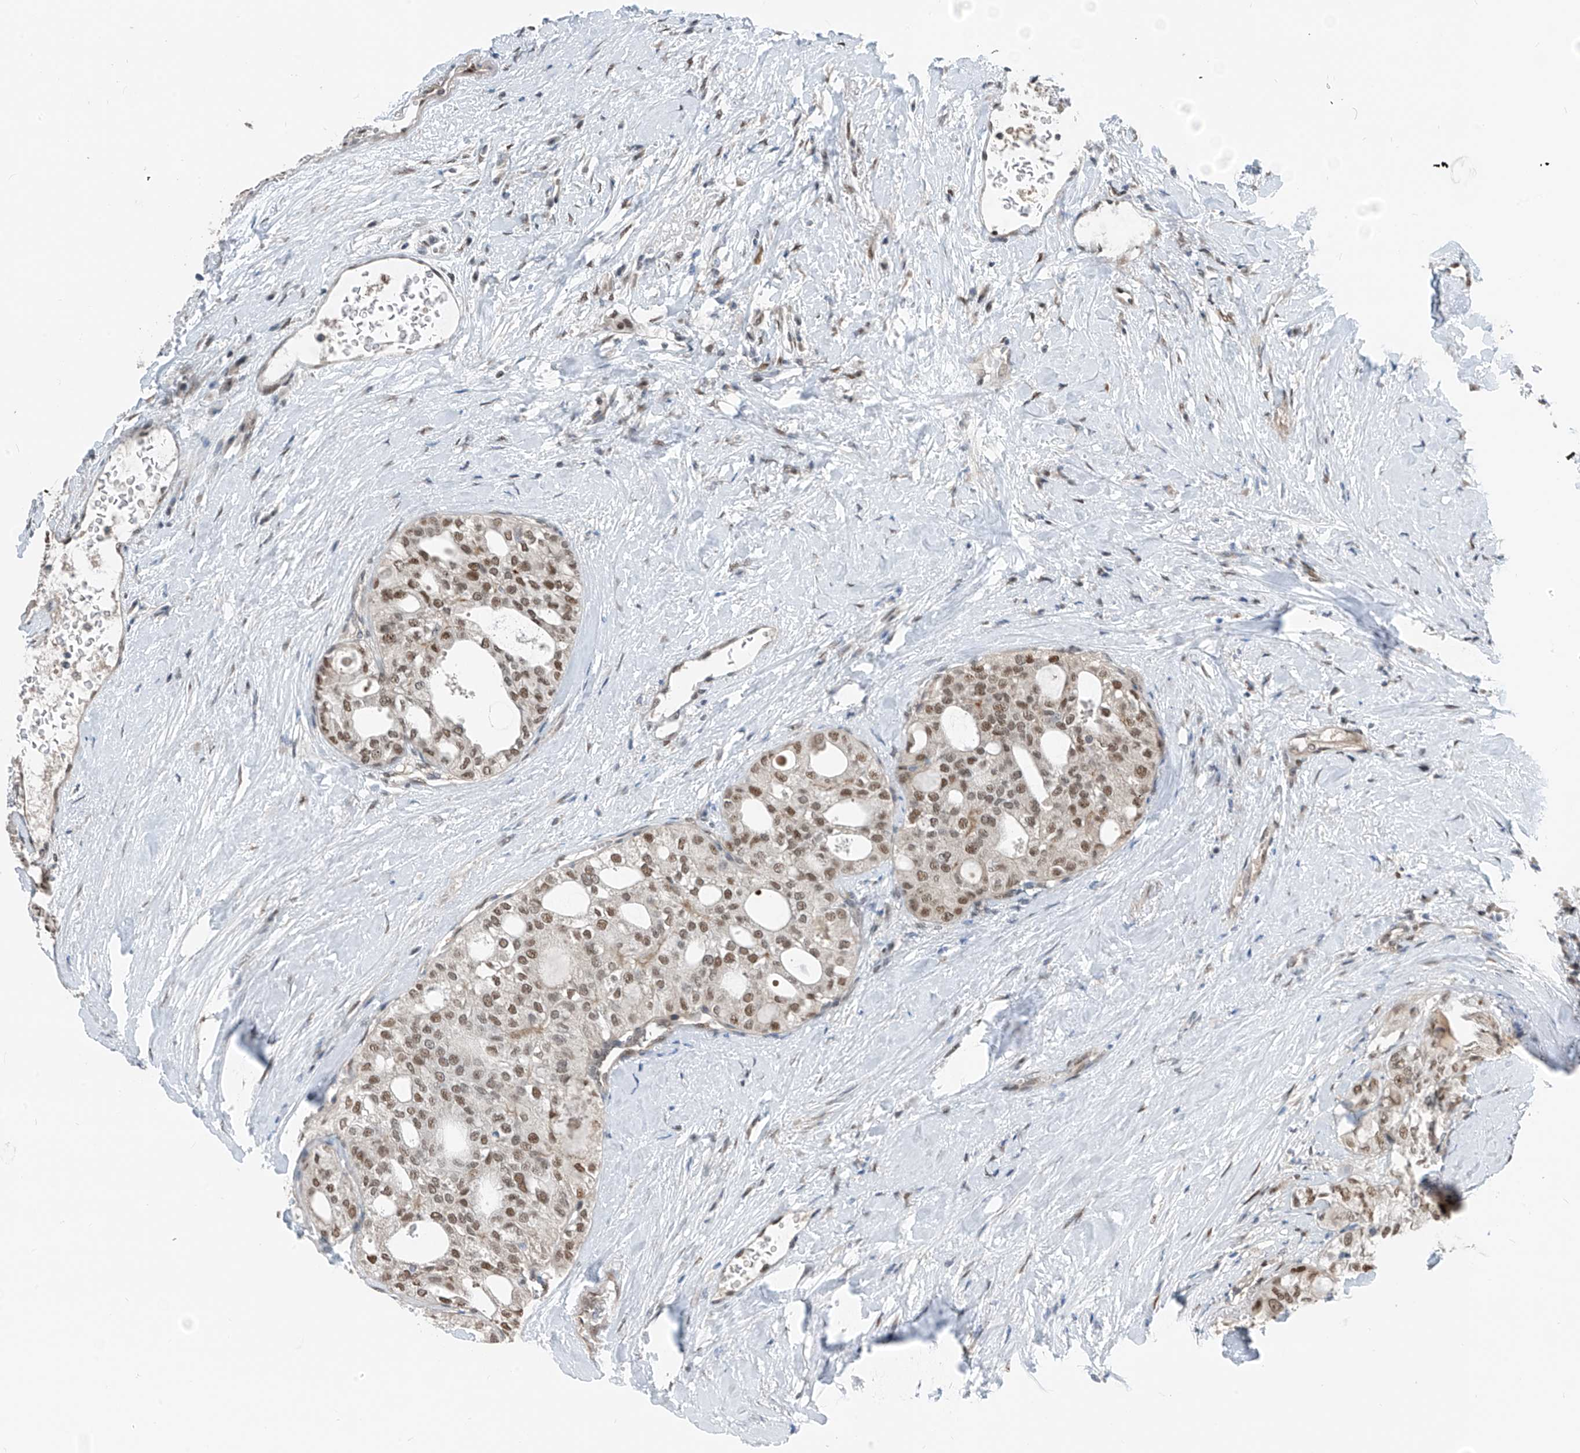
{"staining": {"intensity": "moderate", "quantity": "25%-75%", "location": "nuclear"}, "tissue": "thyroid cancer", "cell_type": "Tumor cells", "image_type": "cancer", "snomed": [{"axis": "morphology", "description": "Follicular adenoma carcinoma, NOS"}, {"axis": "topography", "description": "Thyroid gland"}], "caption": "Approximately 25%-75% of tumor cells in human thyroid follicular adenoma carcinoma display moderate nuclear protein staining as visualized by brown immunohistochemical staining.", "gene": "RBP7", "patient": {"sex": "male", "age": 75}}